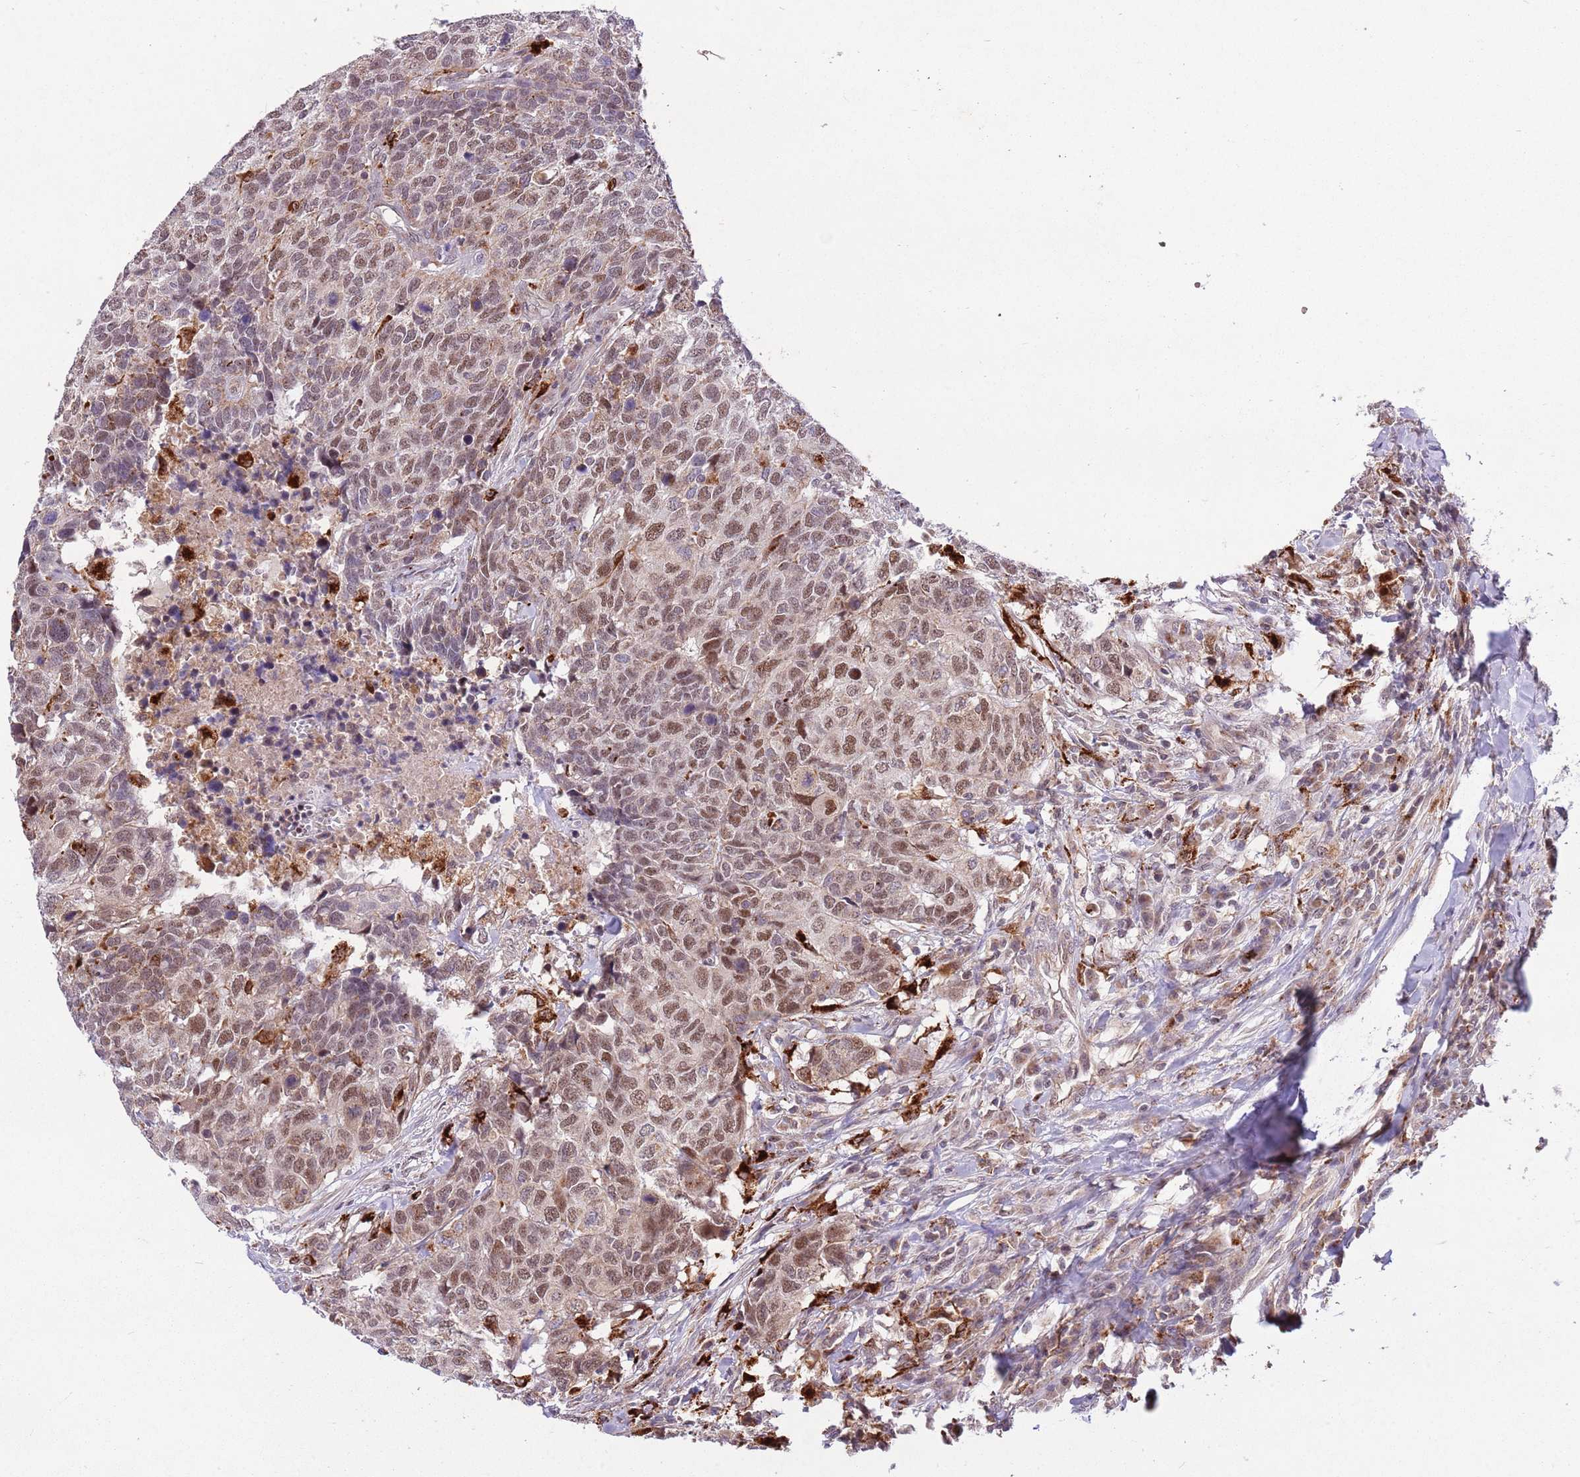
{"staining": {"intensity": "moderate", "quantity": ">75%", "location": "nuclear"}, "tissue": "head and neck cancer", "cell_type": "Tumor cells", "image_type": "cancer", "snomed": [{"axis": "morphology", "description": "Normal tissue, NOS"}, {"axis": "morphology", "description": "Squamous cell carcinoma, NOS"}, {"axis": "topography", "description": "Skeletal muscle"}, {"axis": "topography", "description": "Vascular tissue"}, {"axis": "topography", "description": "Peripheral nerve tissue"}, {"axis": "topography", "description": "Head-Neck"}], "caption": "The image displays a brown stain indicating the presence of a protein in the nuclear of tumor cells in squamous cell carcinoma (head and neck).", "gene": "TRIM27", "patient": {"sex": "male", "age": 66}}